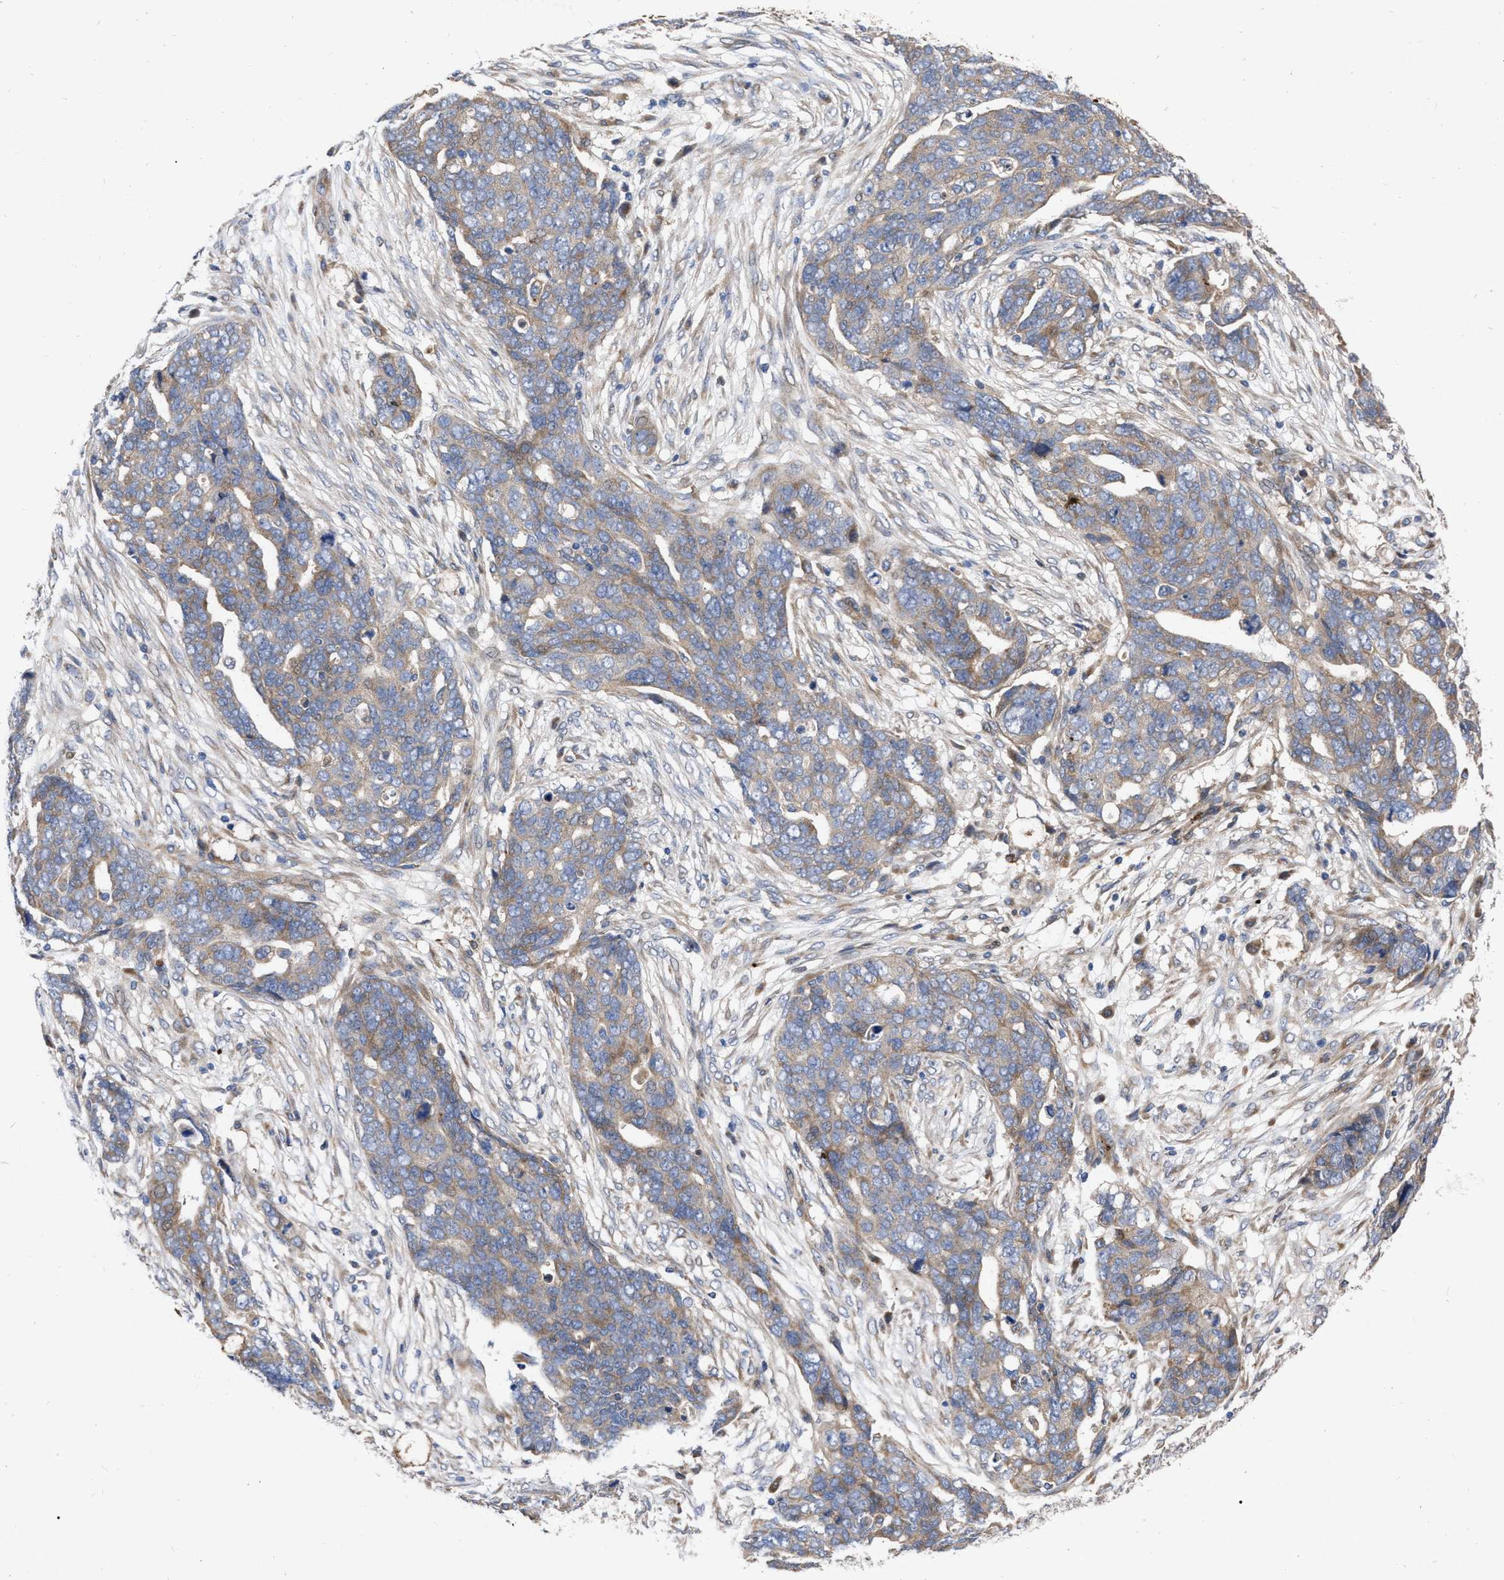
{"staining": {"intensity": "weak", "quantity": ">75%", "location": "cytoplasmic/membranous"}, "tissue": "ovarian cancer", "cell_type": "Tumor cells", "image_type": "cancer", "snomed": [{"axis": "morphology", "description": "Normal tissue, NOS"}, {"axis": "morphology", "description": "Cystadenocarcinoma, serous, NOS"}, {"axis": "topography", "description": "Fallopian tube"}, {"axis": "topography", "description": "Ovary"}], "caption": "Approximately >75% of tumor cells in ovarian cancer reveal weak cytoplasmic/membranous protein expression as visualized by brown immunohistochemical staining.", "gene": "MLST8", "patient": {"sex": "female", "age": 56}}